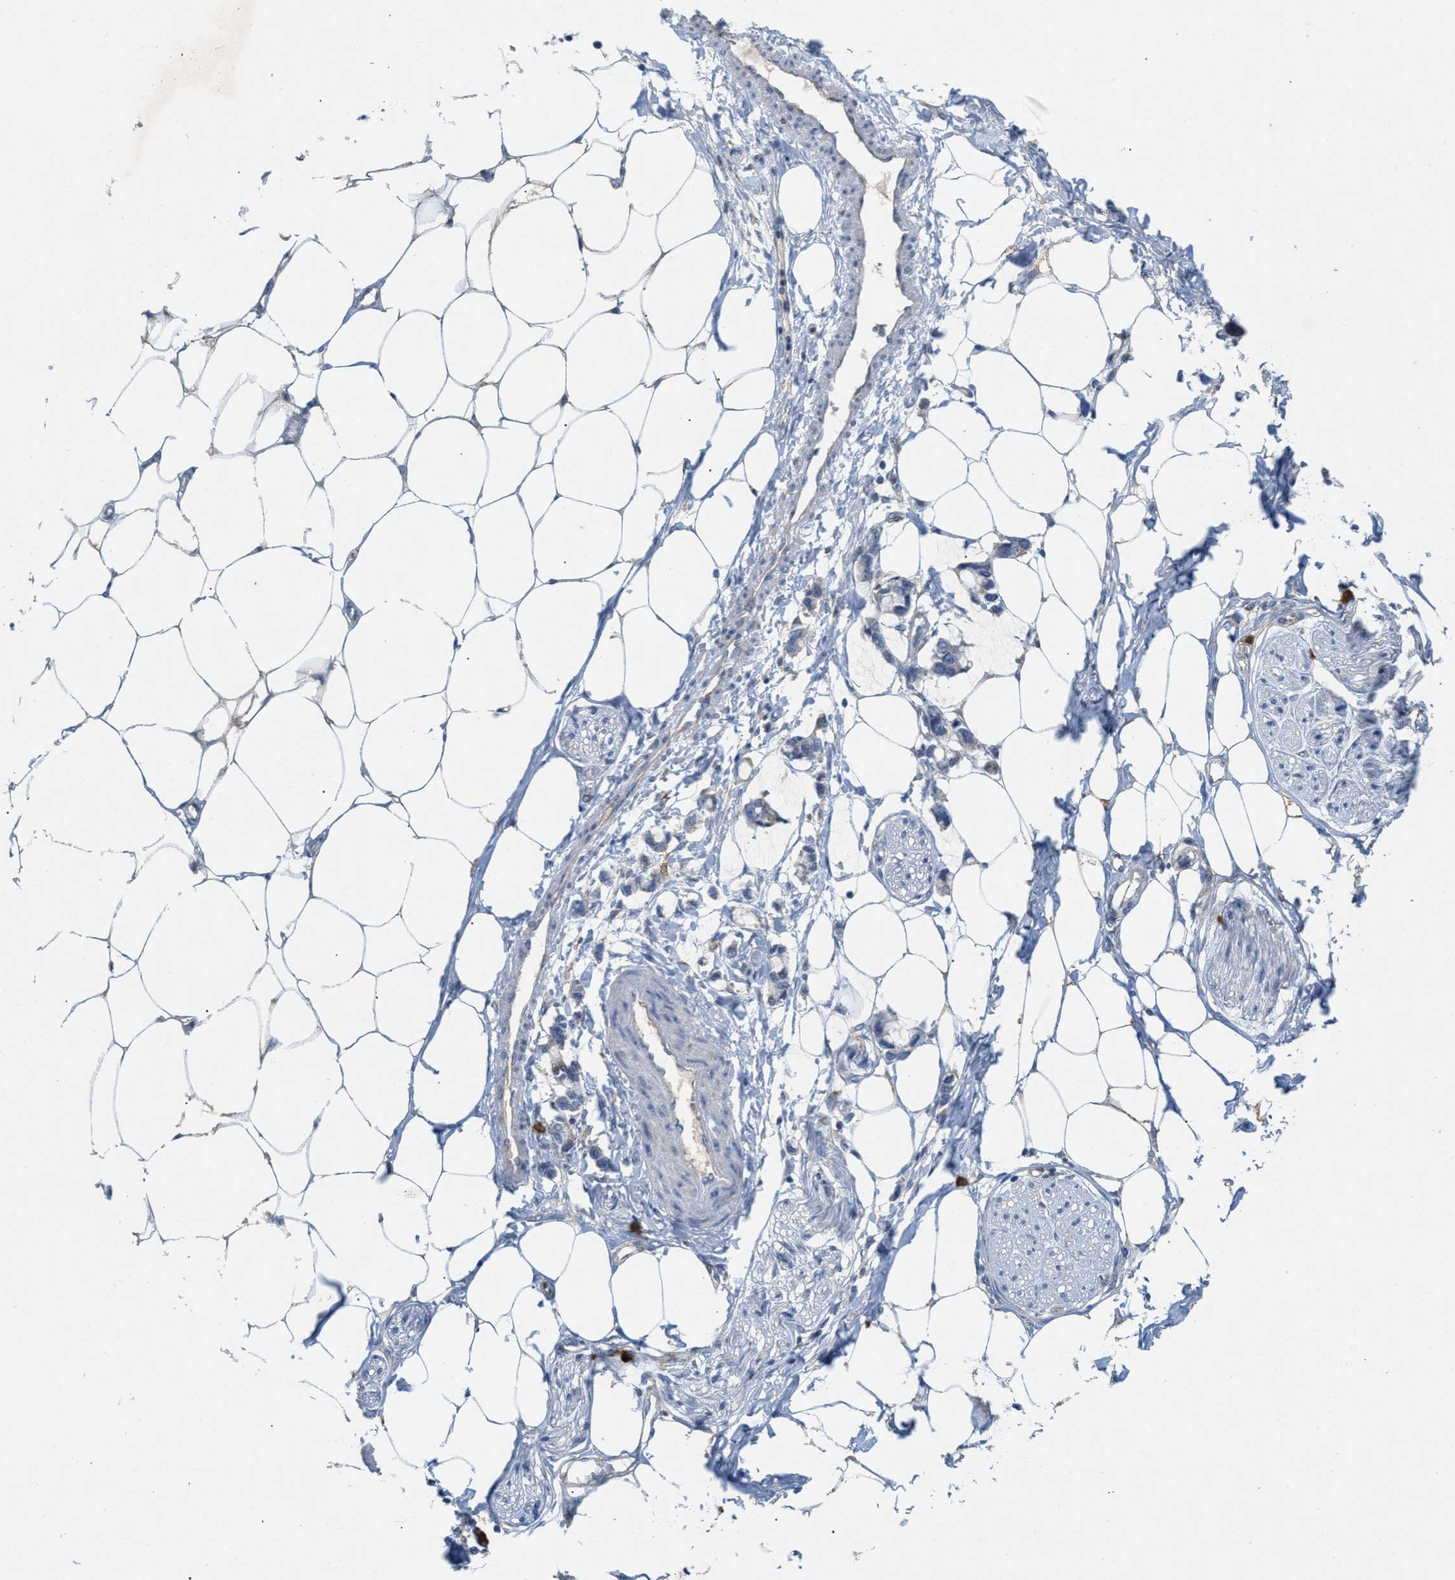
{"staining": {"intensity": "negative", "quantity": "none", "location": "none"}, "tissue": "adipose tissue", "cell_type": "Adipocytes", "image_type": "normal", "snomed": [{"axis": "morphology", "description": "Normal tissue, NOS"}, {"axis": "morphology", "description": "Adenocarcinoma, NOS"}, {"axis": "topography", "description": "Colon"}, {"axis": "topography", "description": "Peripheral nerve tissue"}], "caption": "Adipose tissue was stained to show a protein in brown. There is no significant positivity in adipocytes. (DAB immunohistochemistry (IHC), high magnification).", "gene": "DYNC2I1", "patient": {"sex": "male", "age": 14}}